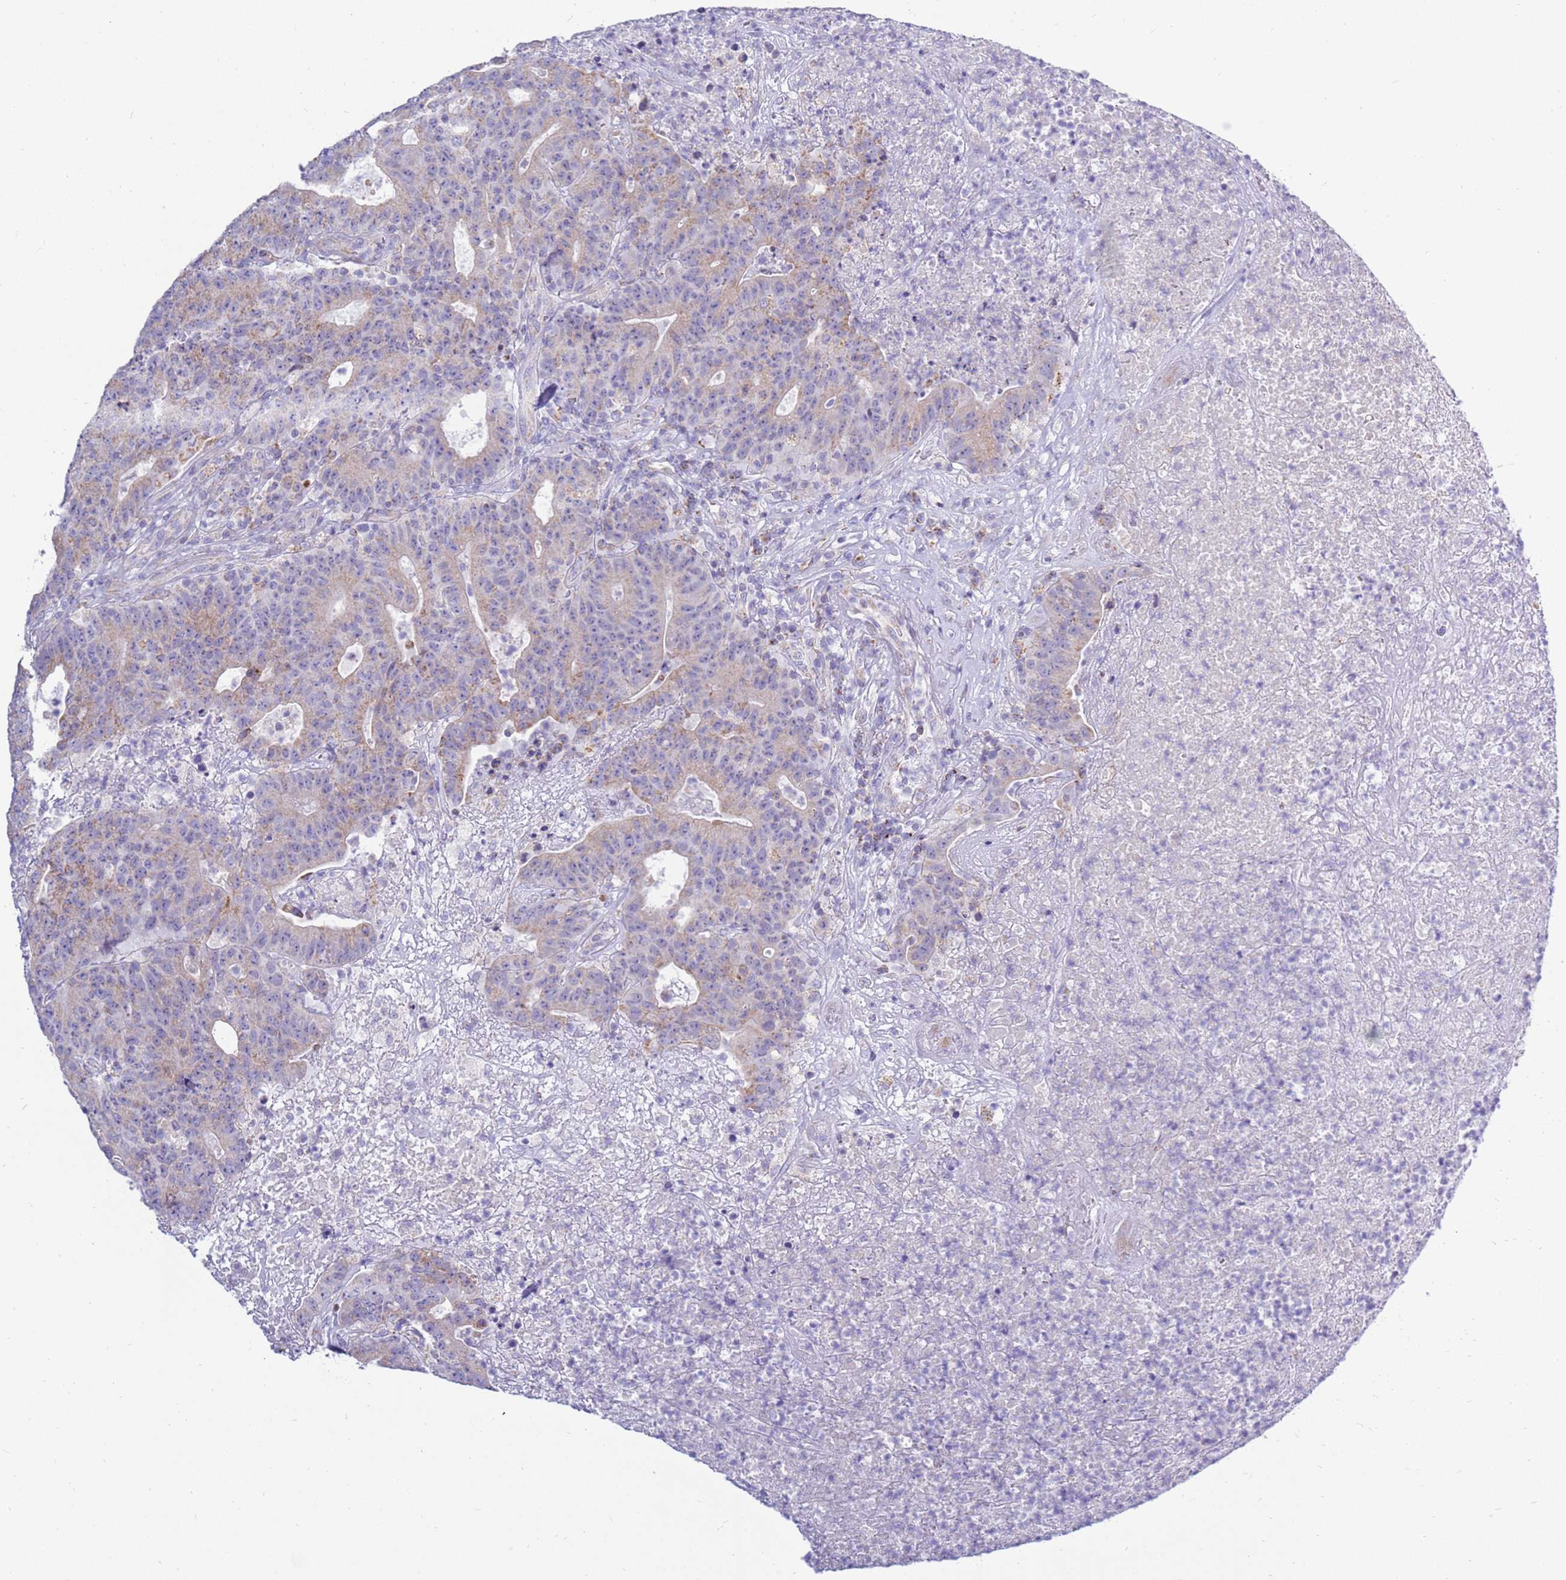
{"staining": {"intensity": "moderate", "quantity": "<25%", "location": "cytoplasmic/membranous"}, "tissue": "colorectal cancer", "cell_type": "Tumor cells", "image_type": "cancer", "snomed": [{"axis": "morphology", "description": "Adenocarcinoma, NOS"}, {"axis": "topography", "description": "Colon"}], "caption": "Colorectal cancer (adenocarcinoma) stained with IHC reveals moderate cytoplasmic/membranous staining in approximately <25% of tumor cells. The staining was performed using DAB, with brown indicating positive protein expression. Nuclei are stained blue with hematoxylin.", "gene": "IGF1R", "patient": {"sex": "female", "age": 75}}